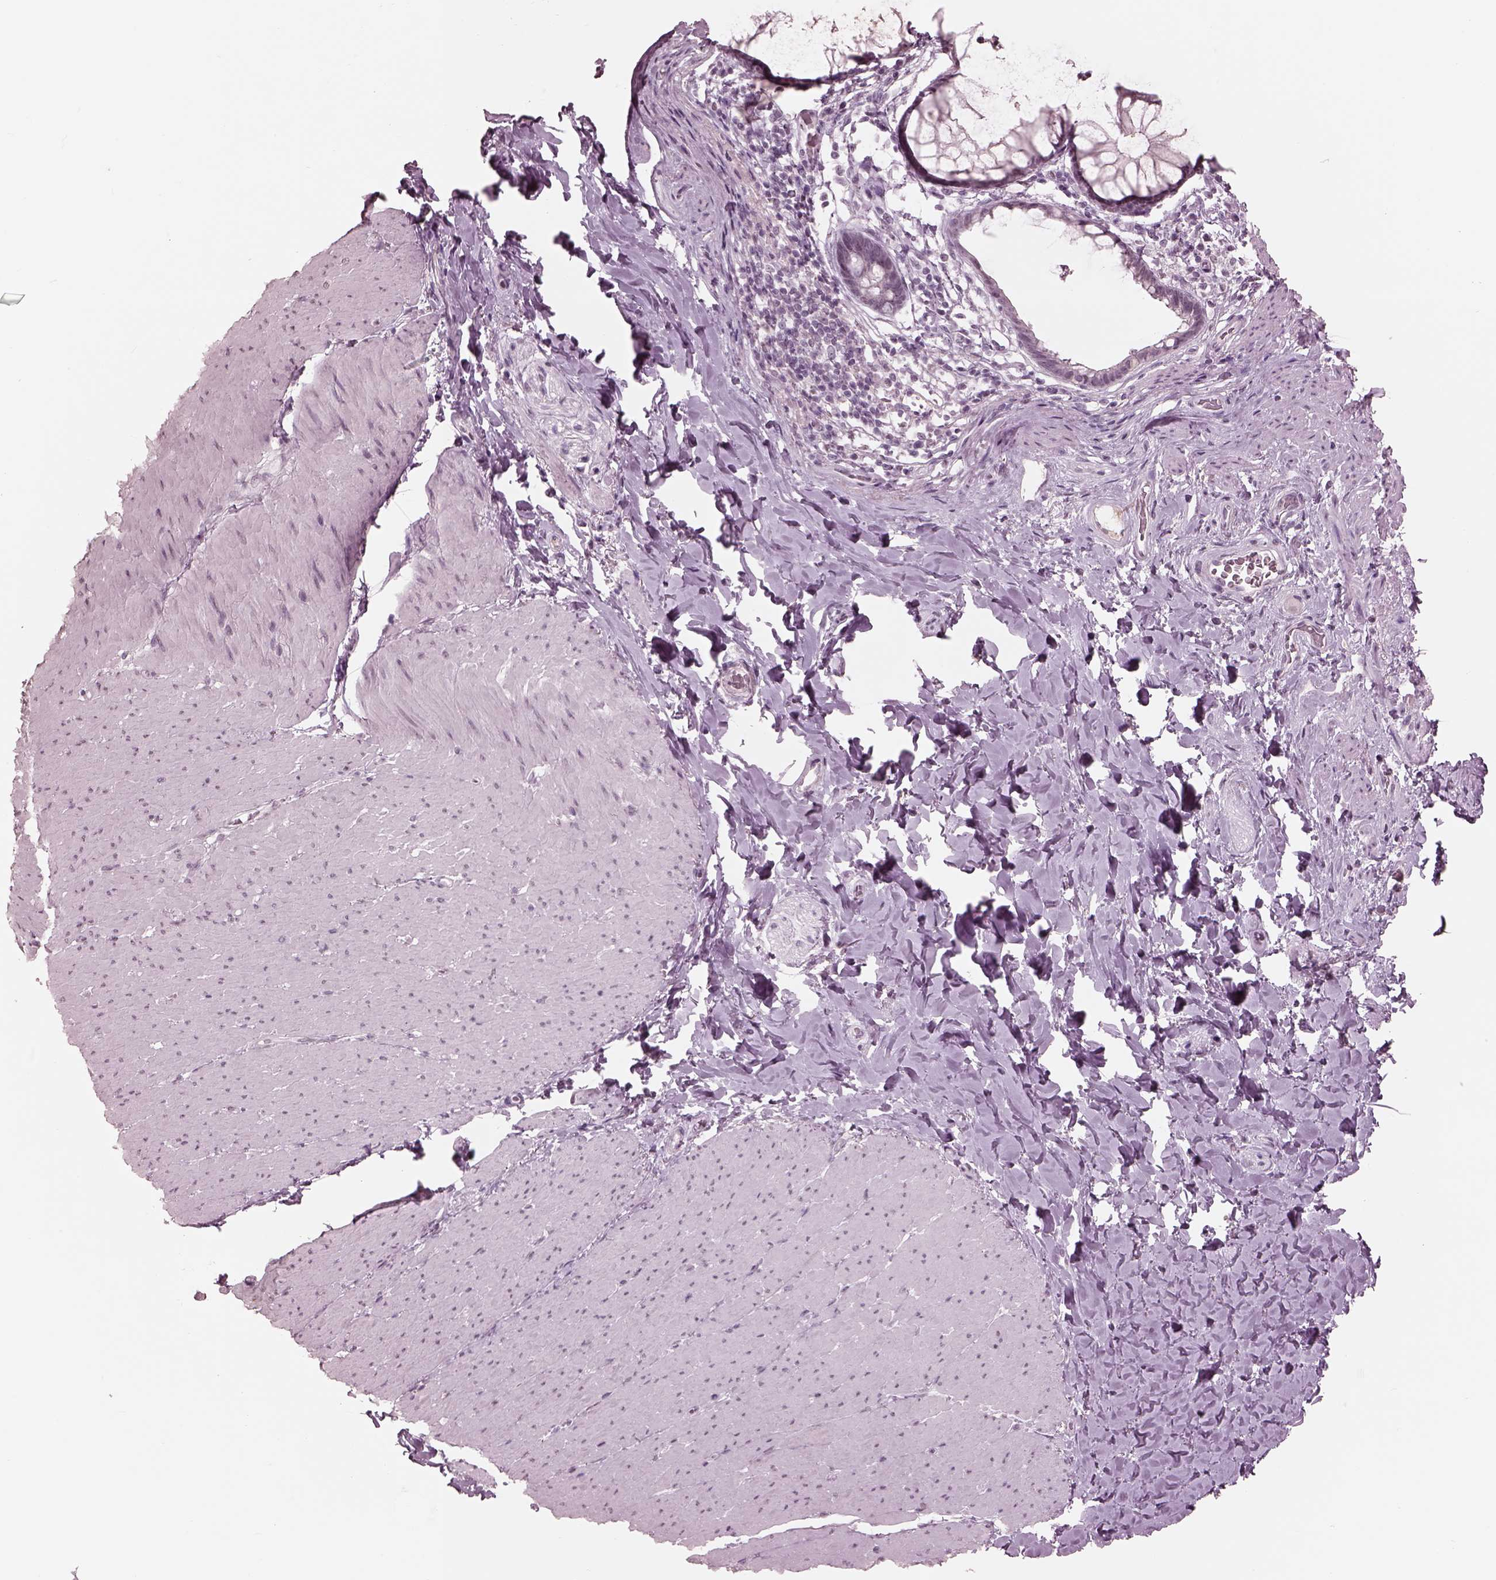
{"staining": {"intensity": "negative", "quantity": "none", "location": "none"}, "tissue": "smooth muscle", "cell_type": "Smooth muscle cells", "image_type": "normal", "snomed": [{"axis": "morphology", "description": "Normal tissue, NOS"}, {"axis": "topography", "description": "Smooth muscle"}, {"axis": "topography", "description": "Rectum"}], "caption": "Smooth muscle cells are negative for brown protein staining in unremarkable smooth muscle.", "gene": "GARIN4", "patient": {"sex": "male", "age": 53}}